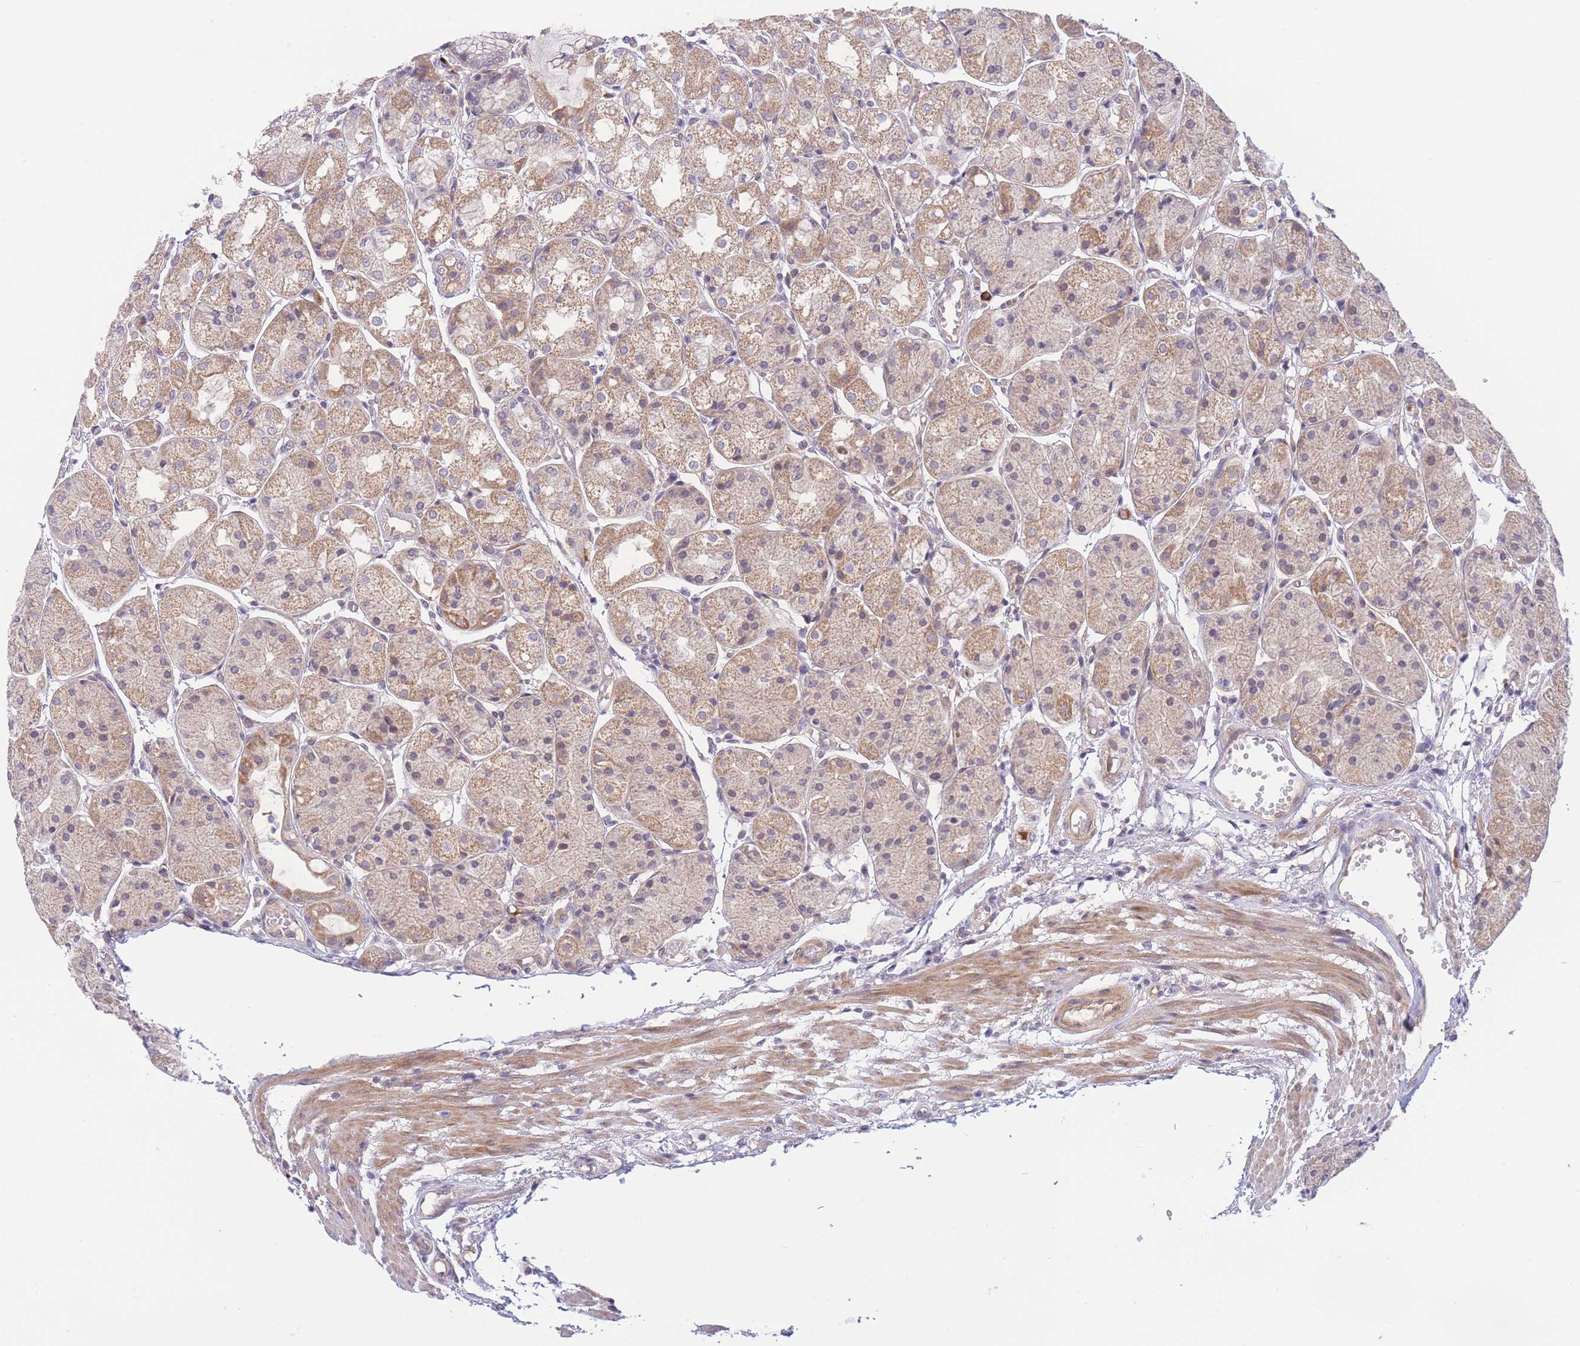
{"staining": {"intensity": "strong", "quantity": "25%-75%", "location": "cytoplasmic/membranous"}, "tissue": "stomach", "cell_type": "Glandular cells", "image_type": "normal", "snomed": [{"axis": "morphology", "description": "Normal tissue, NOS"}, {"axis": "topography", "description": "Stomach, upper"}], "caption": "Protein analysis of normal stomach displays strong cytoplasmic/membranous positivity in approximately 25%-75% of glandular cells.", "gene": "CDC25B", "patient": {"sex": "male", "age": 72}}